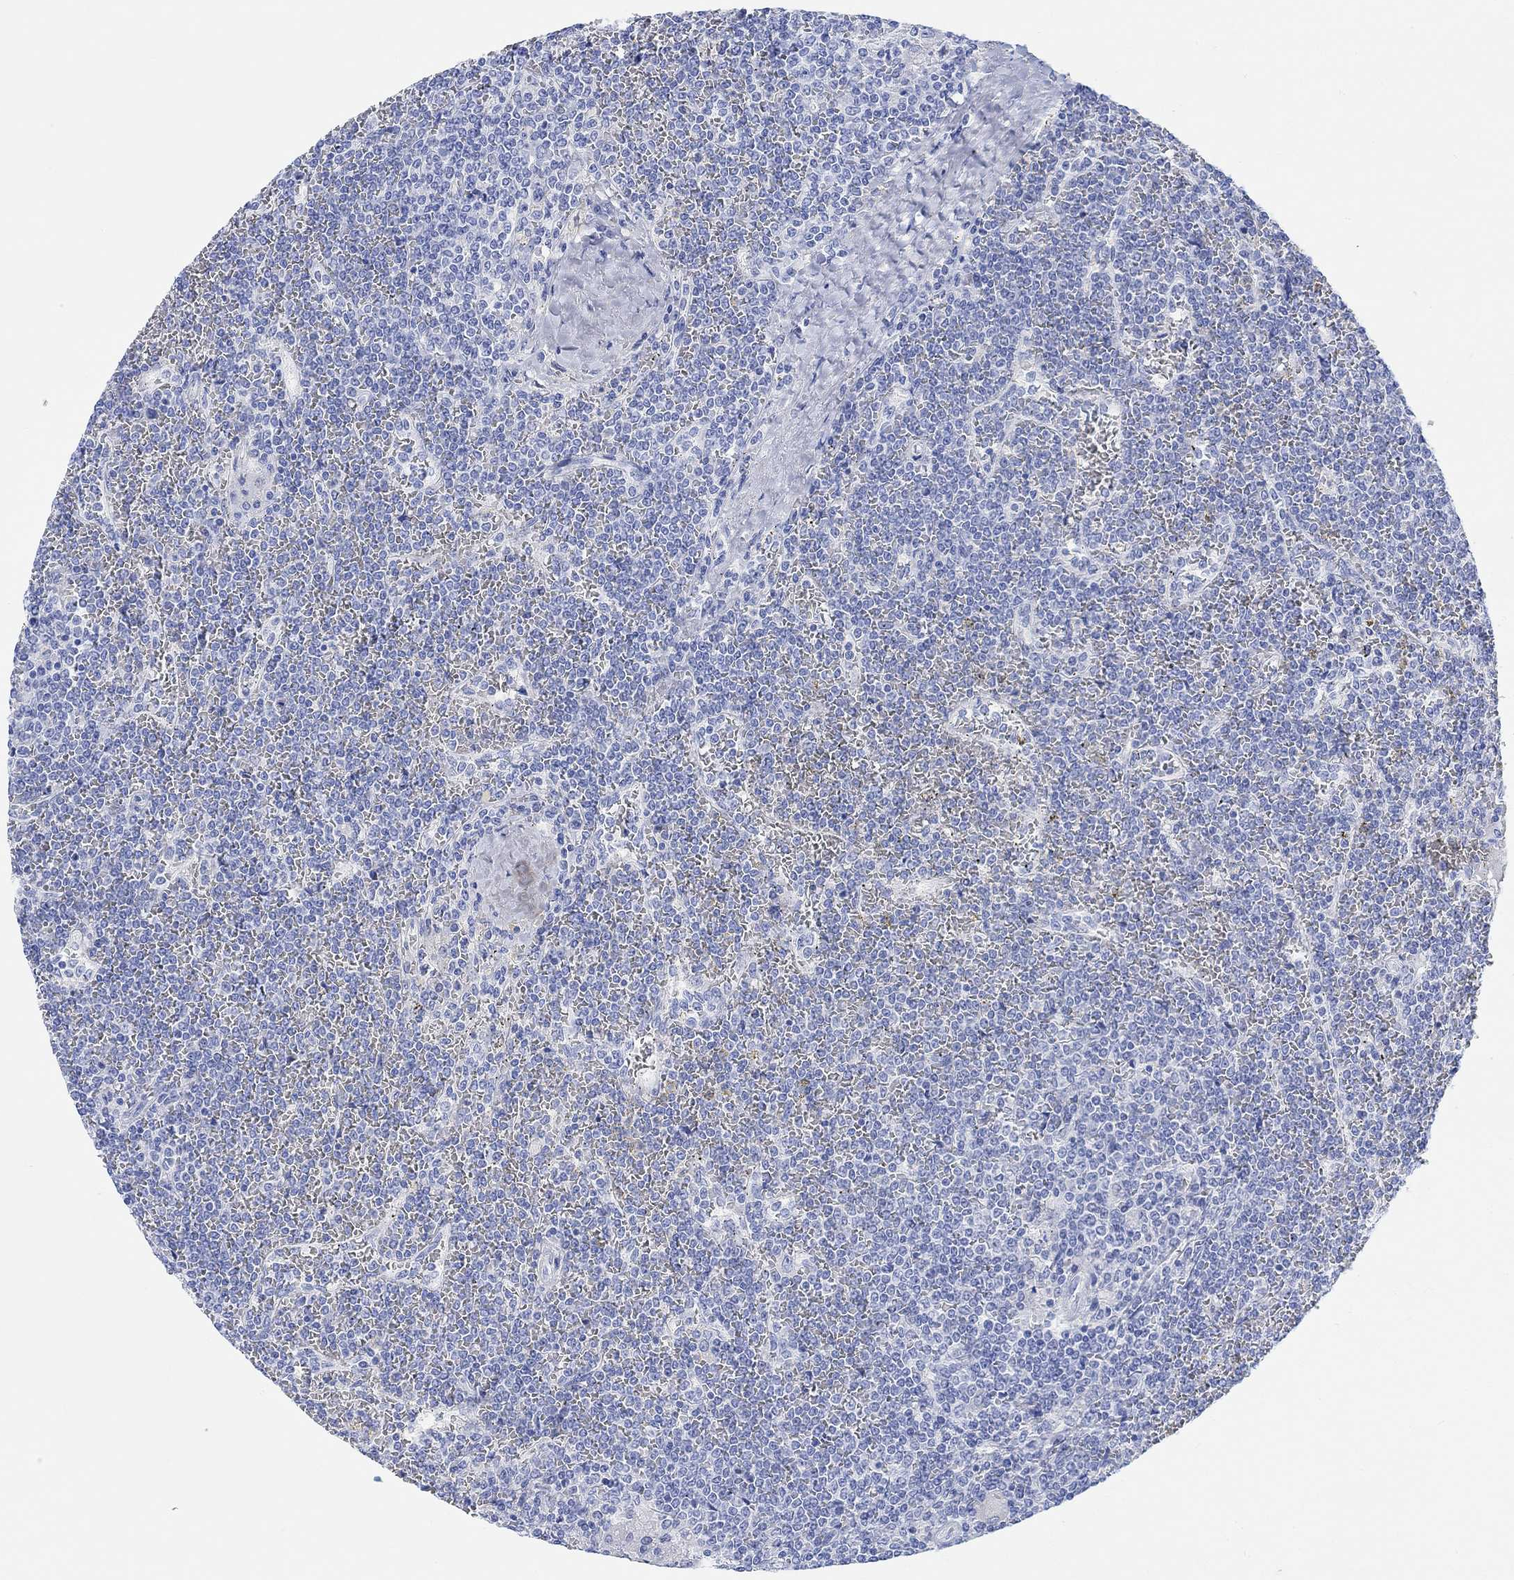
{"staining": {"intensity": "negative", "quantity": "none", "location": "none"}, "tissue": "lymphoma", "cell_type": "Tumor cells", "image_type": "cancer", "snomed": [{"axis": "morphology", "description": "Malignant lymphoma, non-Hodgkin's type, Low grade"}, {"axis": "topography", "description": "Spleen"}], "caption": "Human low-grade malignant lymphoma, non-Hodgkin's type stained for a protein using immunohistochemistry exhibits no positivity in tumor cells.", "gene": "ANKRD33", "patient": {"sex": "female", "age": 19}}